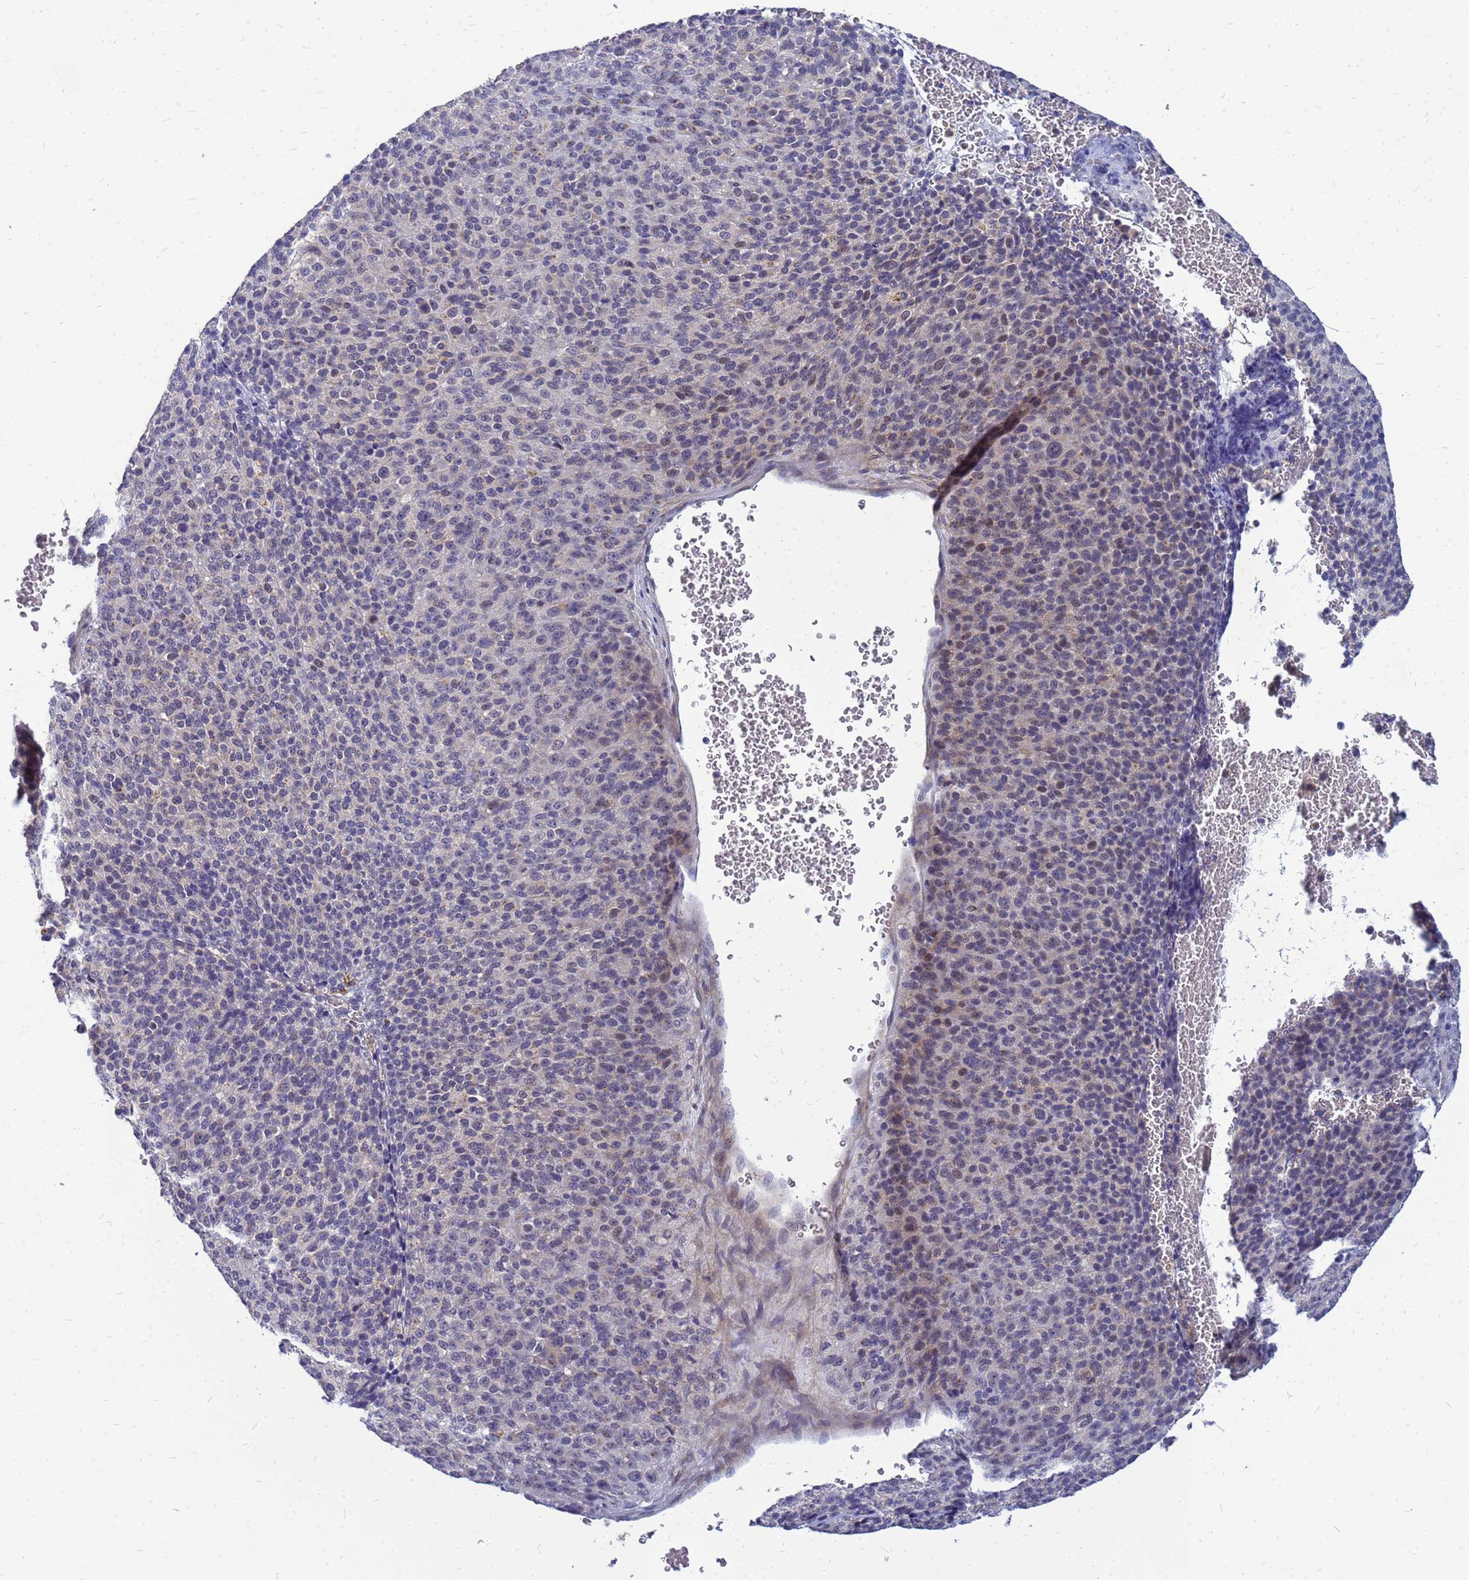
{"staining": {"intensity": "weak", "quantity": "<25%", "location": "nuclear"}, "tissue": "melanoma", "cell_type": "Tumor cells", "image_type": "cancer", "snomed": [{"axis": "morphology", "description": "Malignant melanoma, Metastatic site"}, {"axis": "topography", "description": "Brain"}], "caption": "This is a histopathology image of IHC staining of melanoma, which shows no expression in tumor cells.", "gene": "SRGAP3", "patient": {"sex": "female", "age": 56}}